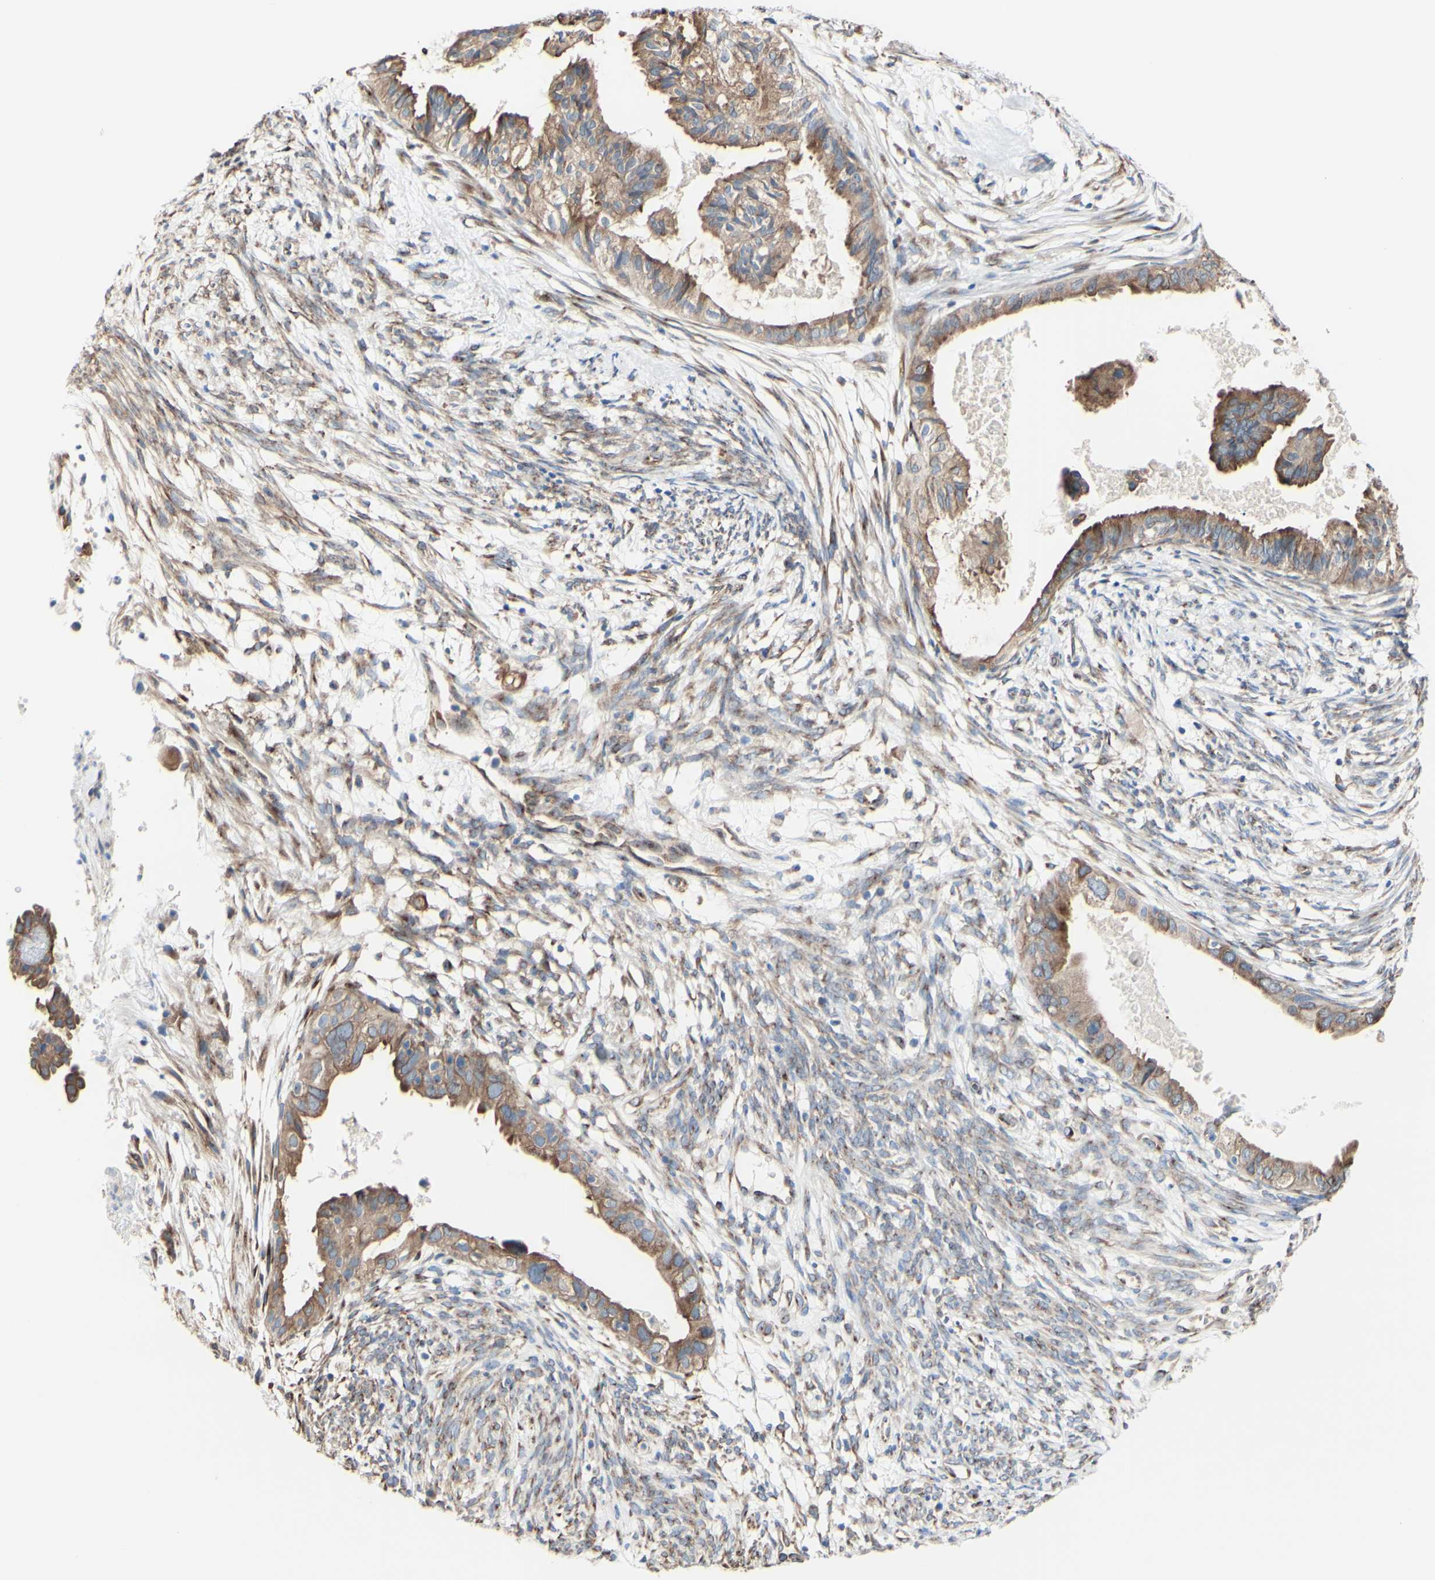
{"staining": {"intensity": "moderate", "quantity": ">75%", "location": "cytoplasmic/membranous"}, "tissue": "cervical cancer", "cell_type": "Tumor cells", "image_type": "cancer", "snomed": [{"axis": "morphology", "description": "Normal tissue, NOS"}, {"axis": "morphology", "description": "Adenocarcinoma, NOS"}, {"axis": "topography", "description": "Cervix"}, {"axis": "topography", "description": "Endometrium"}], "caption": "DAB (3,3'-diaminobenzidine) immunohistochemical staining of cervical adenocarcinoma demonstrates moderate cytoplasmic/membranous protein expression in about >75% of tumor cells. (DAB IHC with brightfield microscopy, high magnification).", "gene": "LRIG3", "patient": {"sex": "female", "age": 86}}